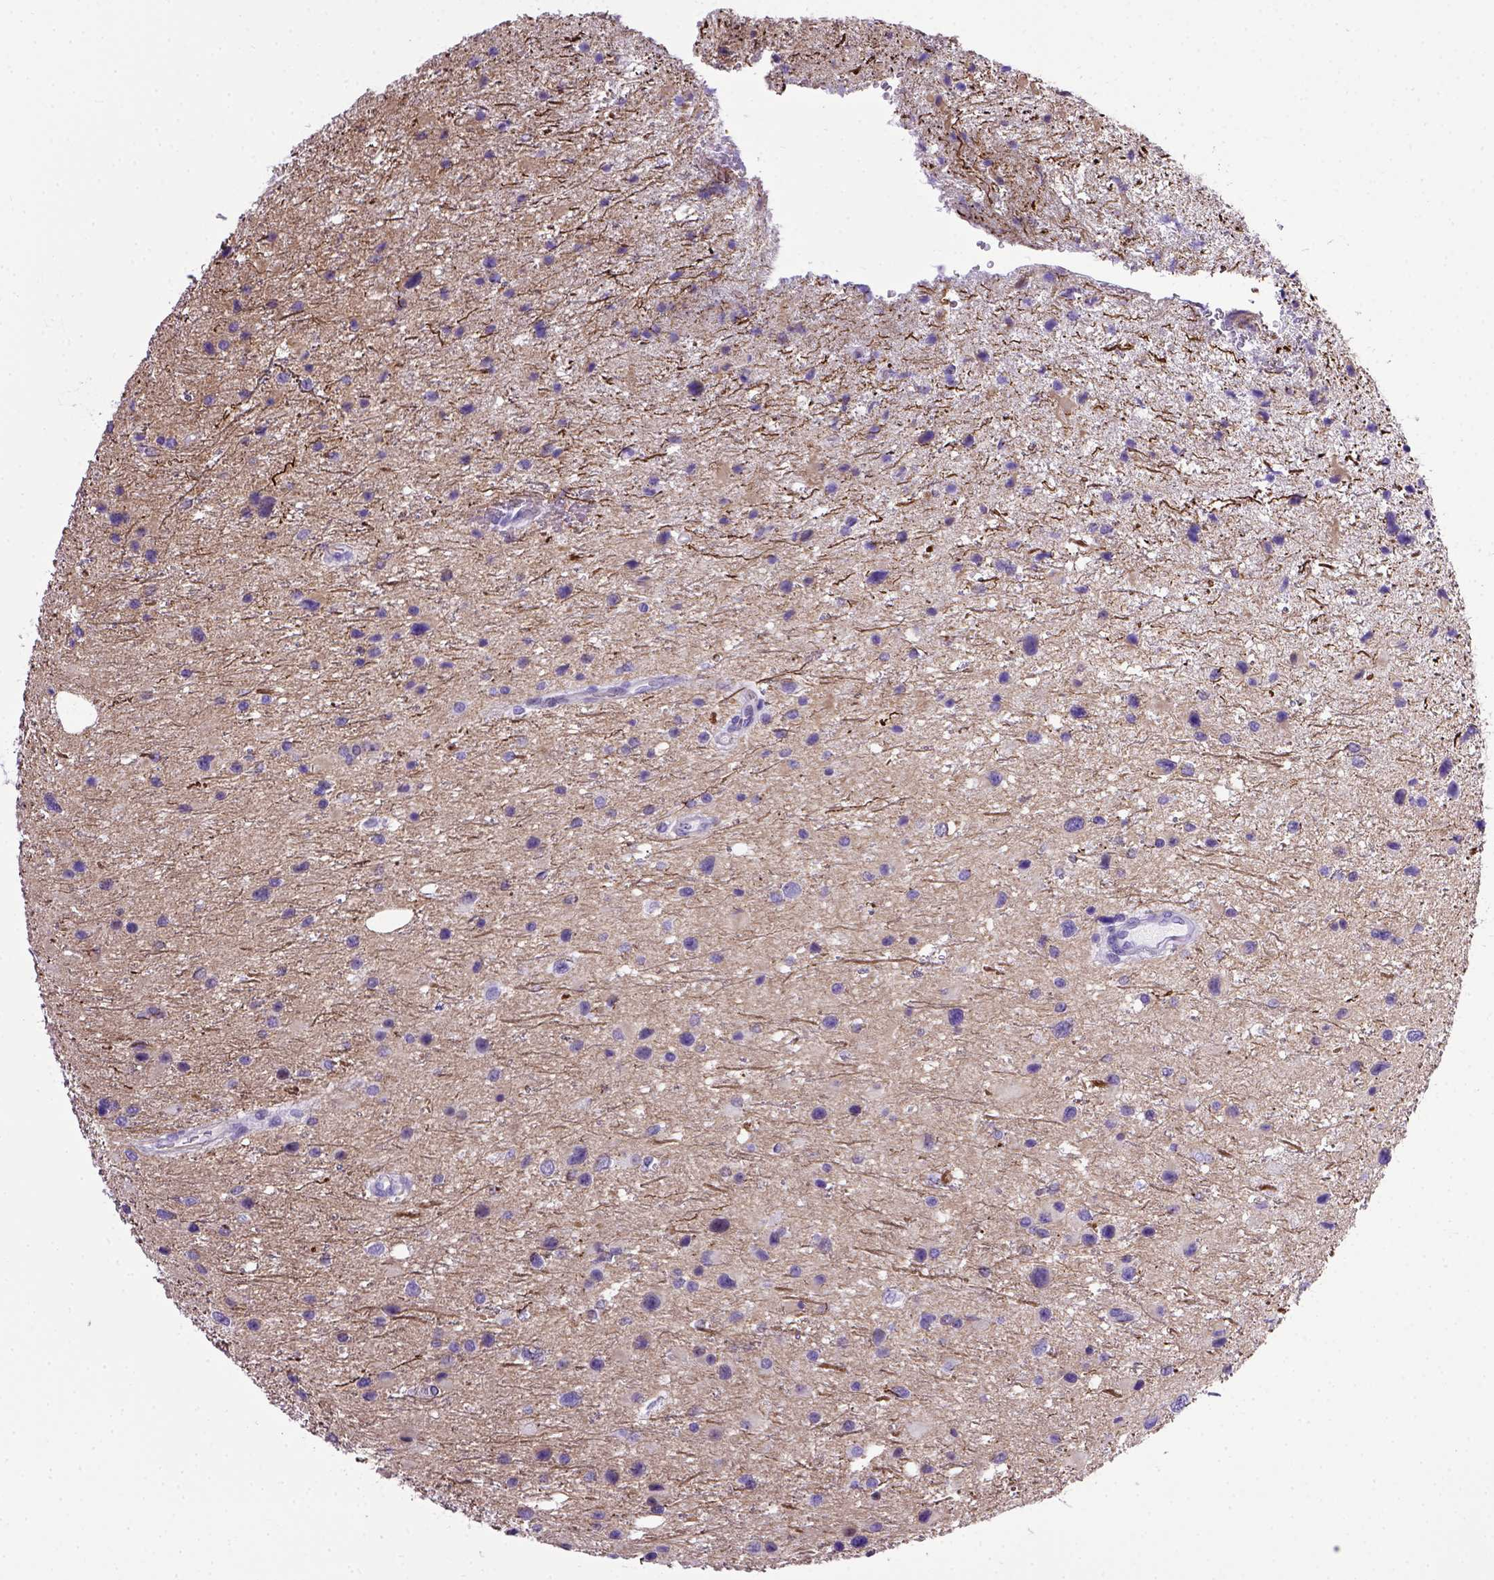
{"staining": {"intensity": "negative", "quantity": "none", "location": "none"}, "tissue": "glioma", "cell_type": "Tumor cells", "image_type": "cancer", "snomed": [{"axis": "morphology", "description": "Glioma, malignant, Low grade"}, {"axis": "topography", "description": "Brain"}], "caption": "Photomicrograph shows no significant protein positivity in tumor cells of glioma. (Stains: DAB immunohistochemistry with hematoxylin counter stain, Microscopy: brightfield microscopy at high magnification).", "gene": "ADAM12", "patient": {"sex": "female", "age": 32}}